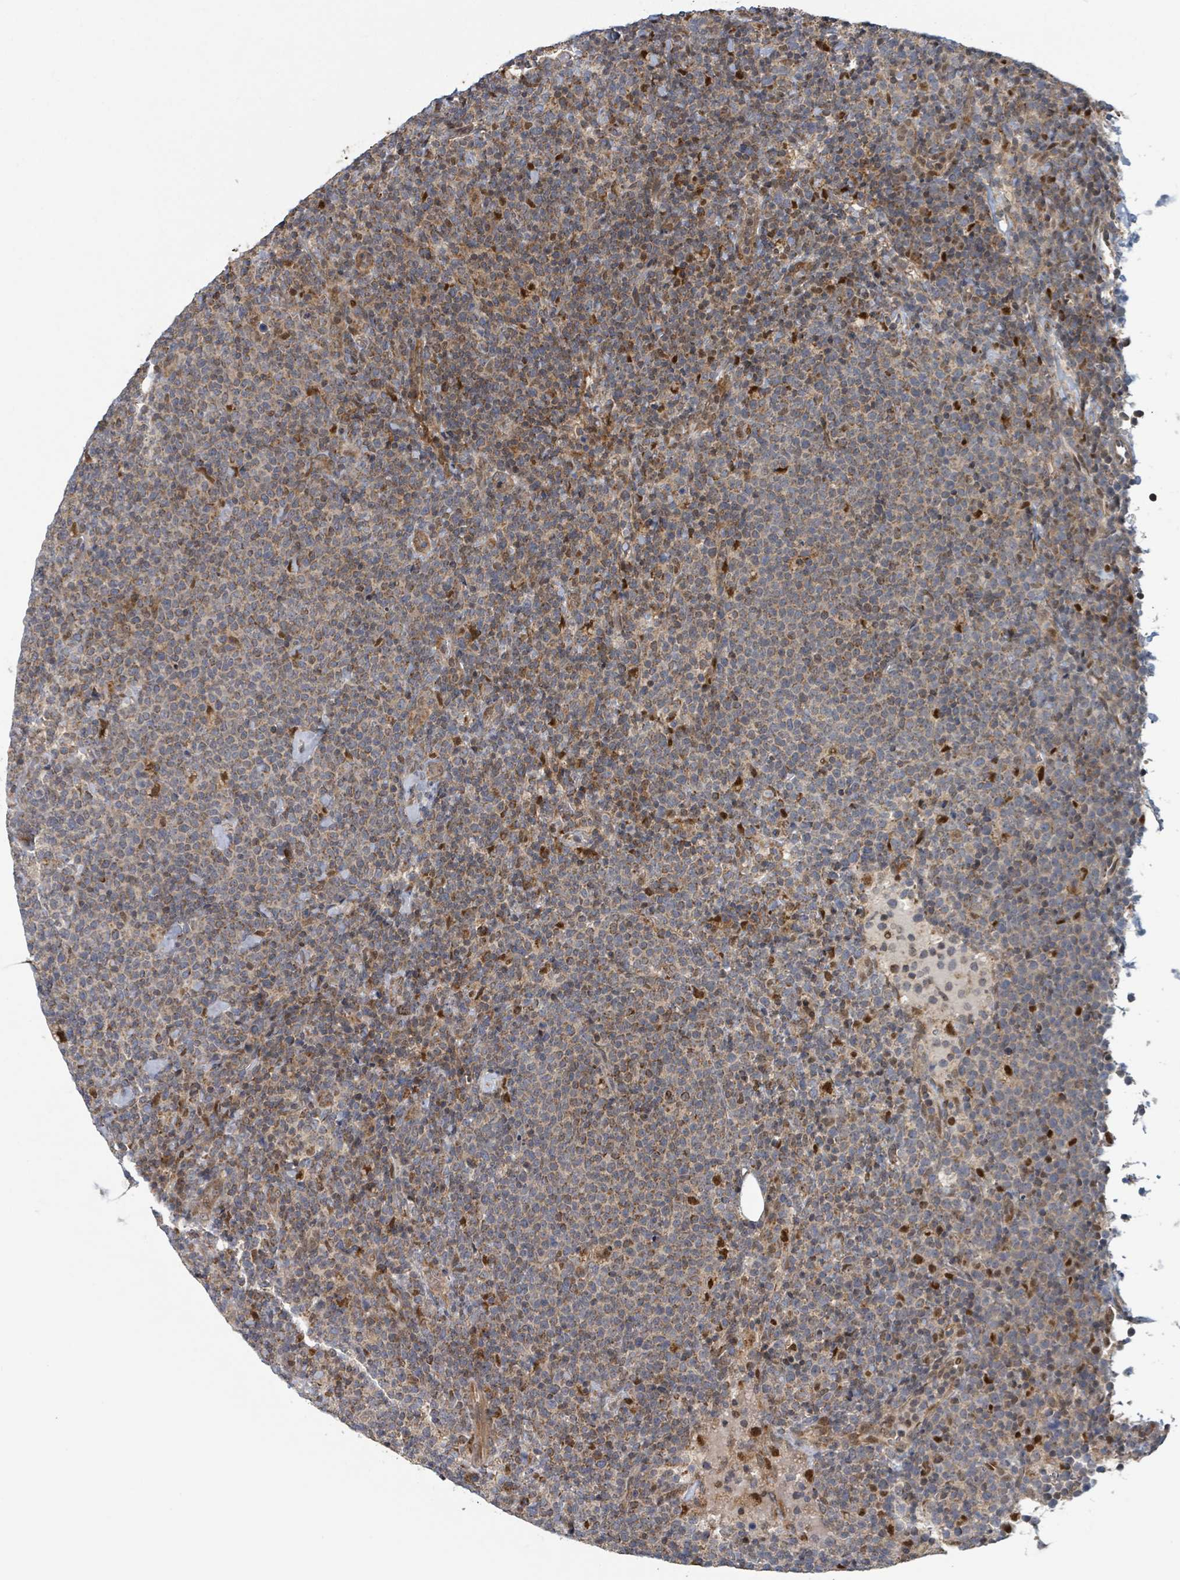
{"staining": {"intensity": "moderate", "quantity": "25%-75%", "location": "cytoplasmic/membranous"}, "tissue": "lymphoma", "cell_type": "Tumor cells", "image_type": "cancer", "snomed": [{"axis": "morphology", "description": "Malignant lymphoma, non-Hodgkin's type, High grade"}, {"axis": "topography", "description": "Lymph node"}], "caption": "Tumor cells exhibit medium levels of moderate cytoplasmic/membranous positivity in about 25%-75% of cells in human high-grade malignant lymphoma, non-Hodgkin's type.", "gene": "HIVEP1", "patient": {"sex": "male", "age": 61}}